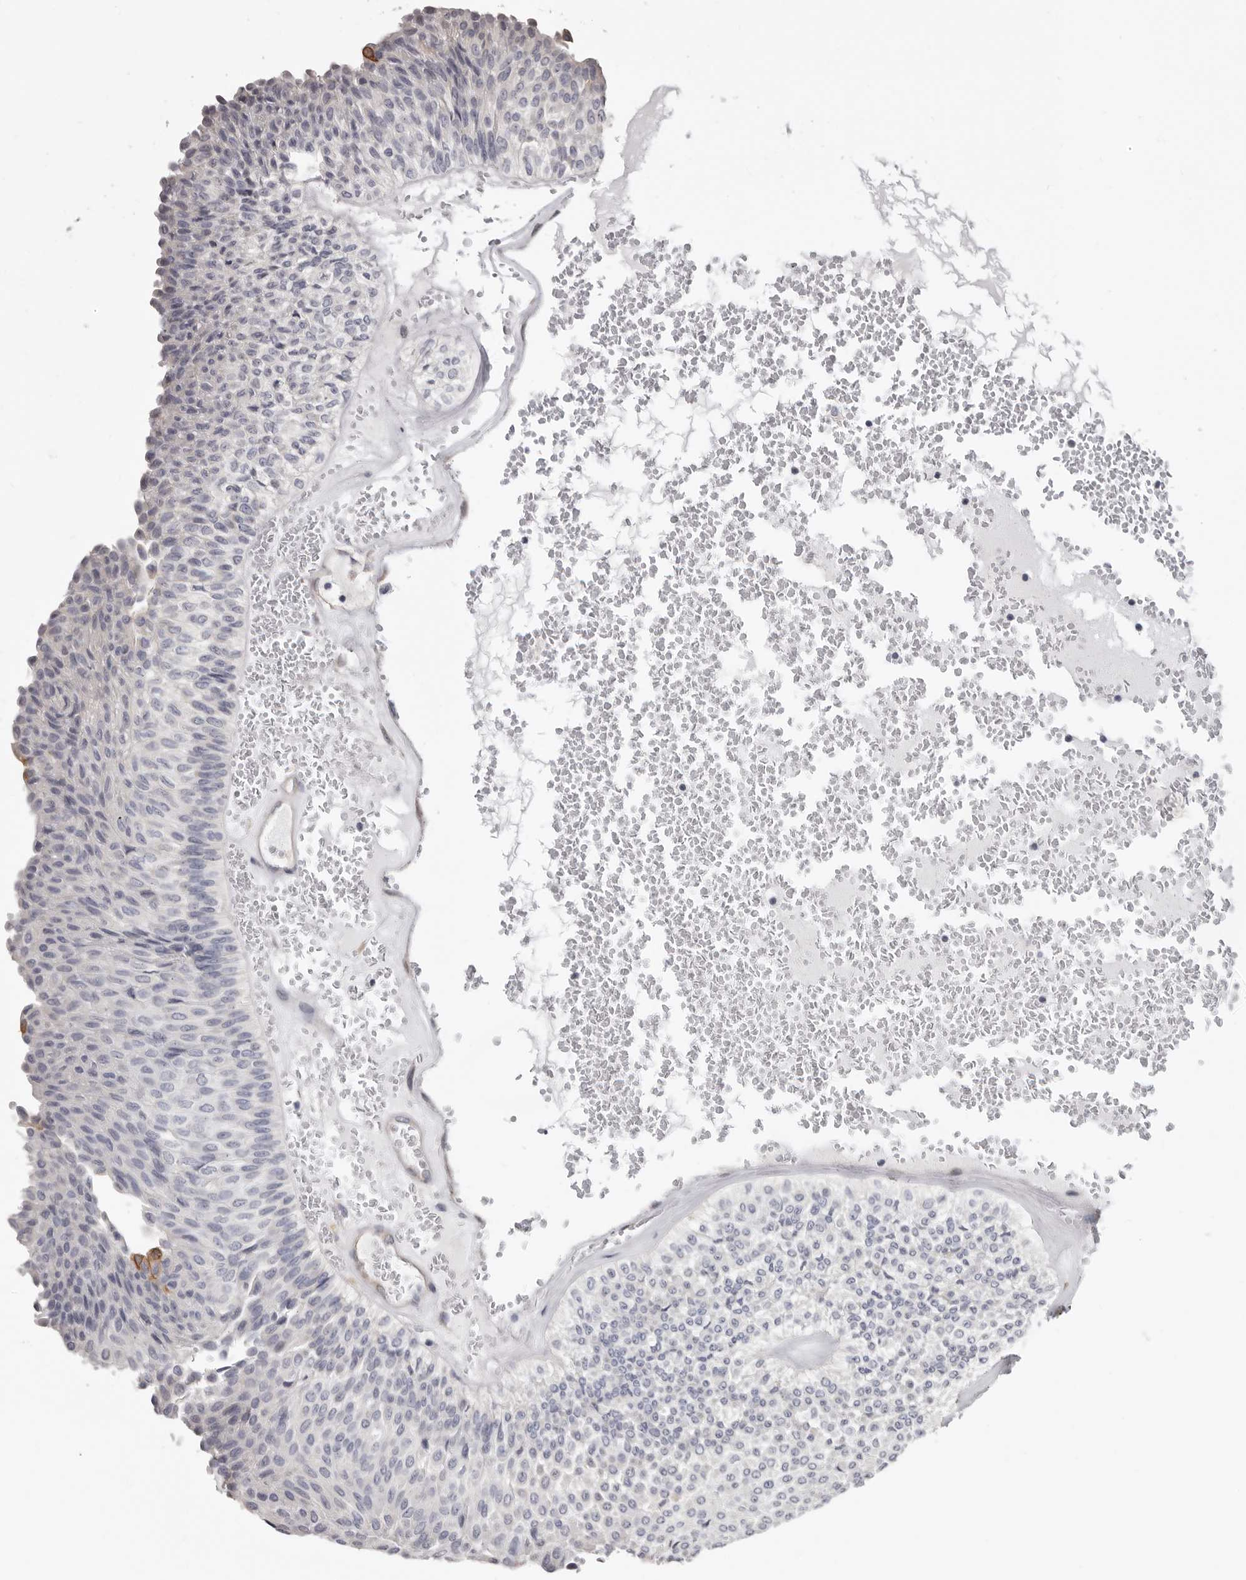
{"staining": {"intensity": "negative", "quantity": "none", "location": "none"}, "tissue": "urothelial cancer", "cell_type": "Tumor cells", "image_type": "cancer", "snomed": [{"axis": "morphology", "description": "Urothelial carcinoma, Low grade"}, {"axis": "topography", "description": "Urinary bladder"}], "caption": "An image of low-grade urothelial carcinoma stained for a protein exhibits no brown staining in tumor cells.", "gene": "KHDRBS2", "patient": {"sex": "male", "age": 78}}